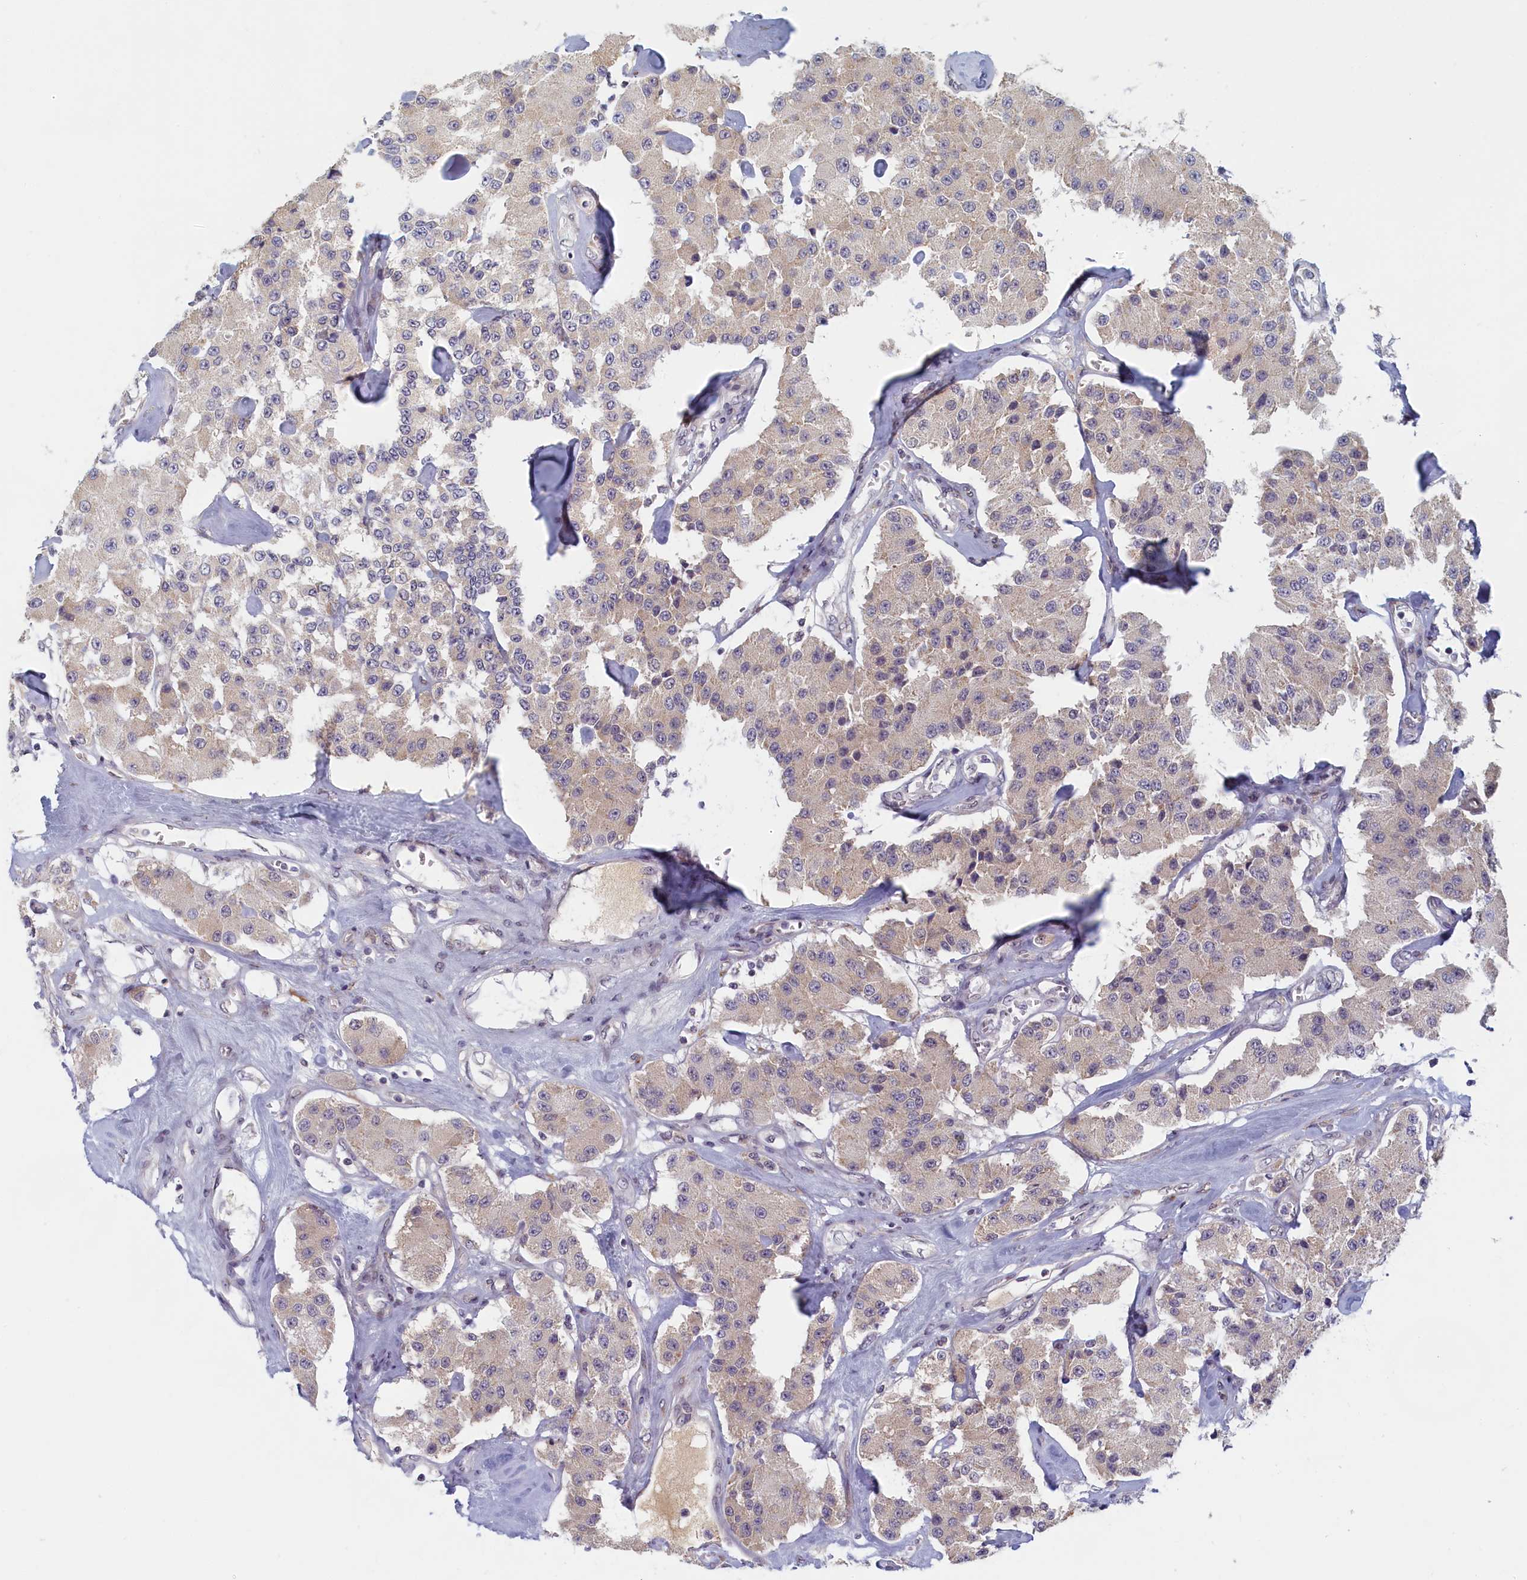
{"staining": {"intensity": "weak", "quantity": "<25%", "location": "cytoplasmic/membranous"}, "tissue": "carcinoid", "cell_type": "Tumor cells", "image_type": "cancer", "snomed": [{"axis": "morphology", "description": "Carcinoid, malignant, NOS"}, {"axis": "topography", "description": "Pancreas"}], "caption": "Tumor cells show no significant protein positivity in carcinoid (malignant).", "gene": "DNAJC17", "patient": {"sex": "male", "age": 41}}